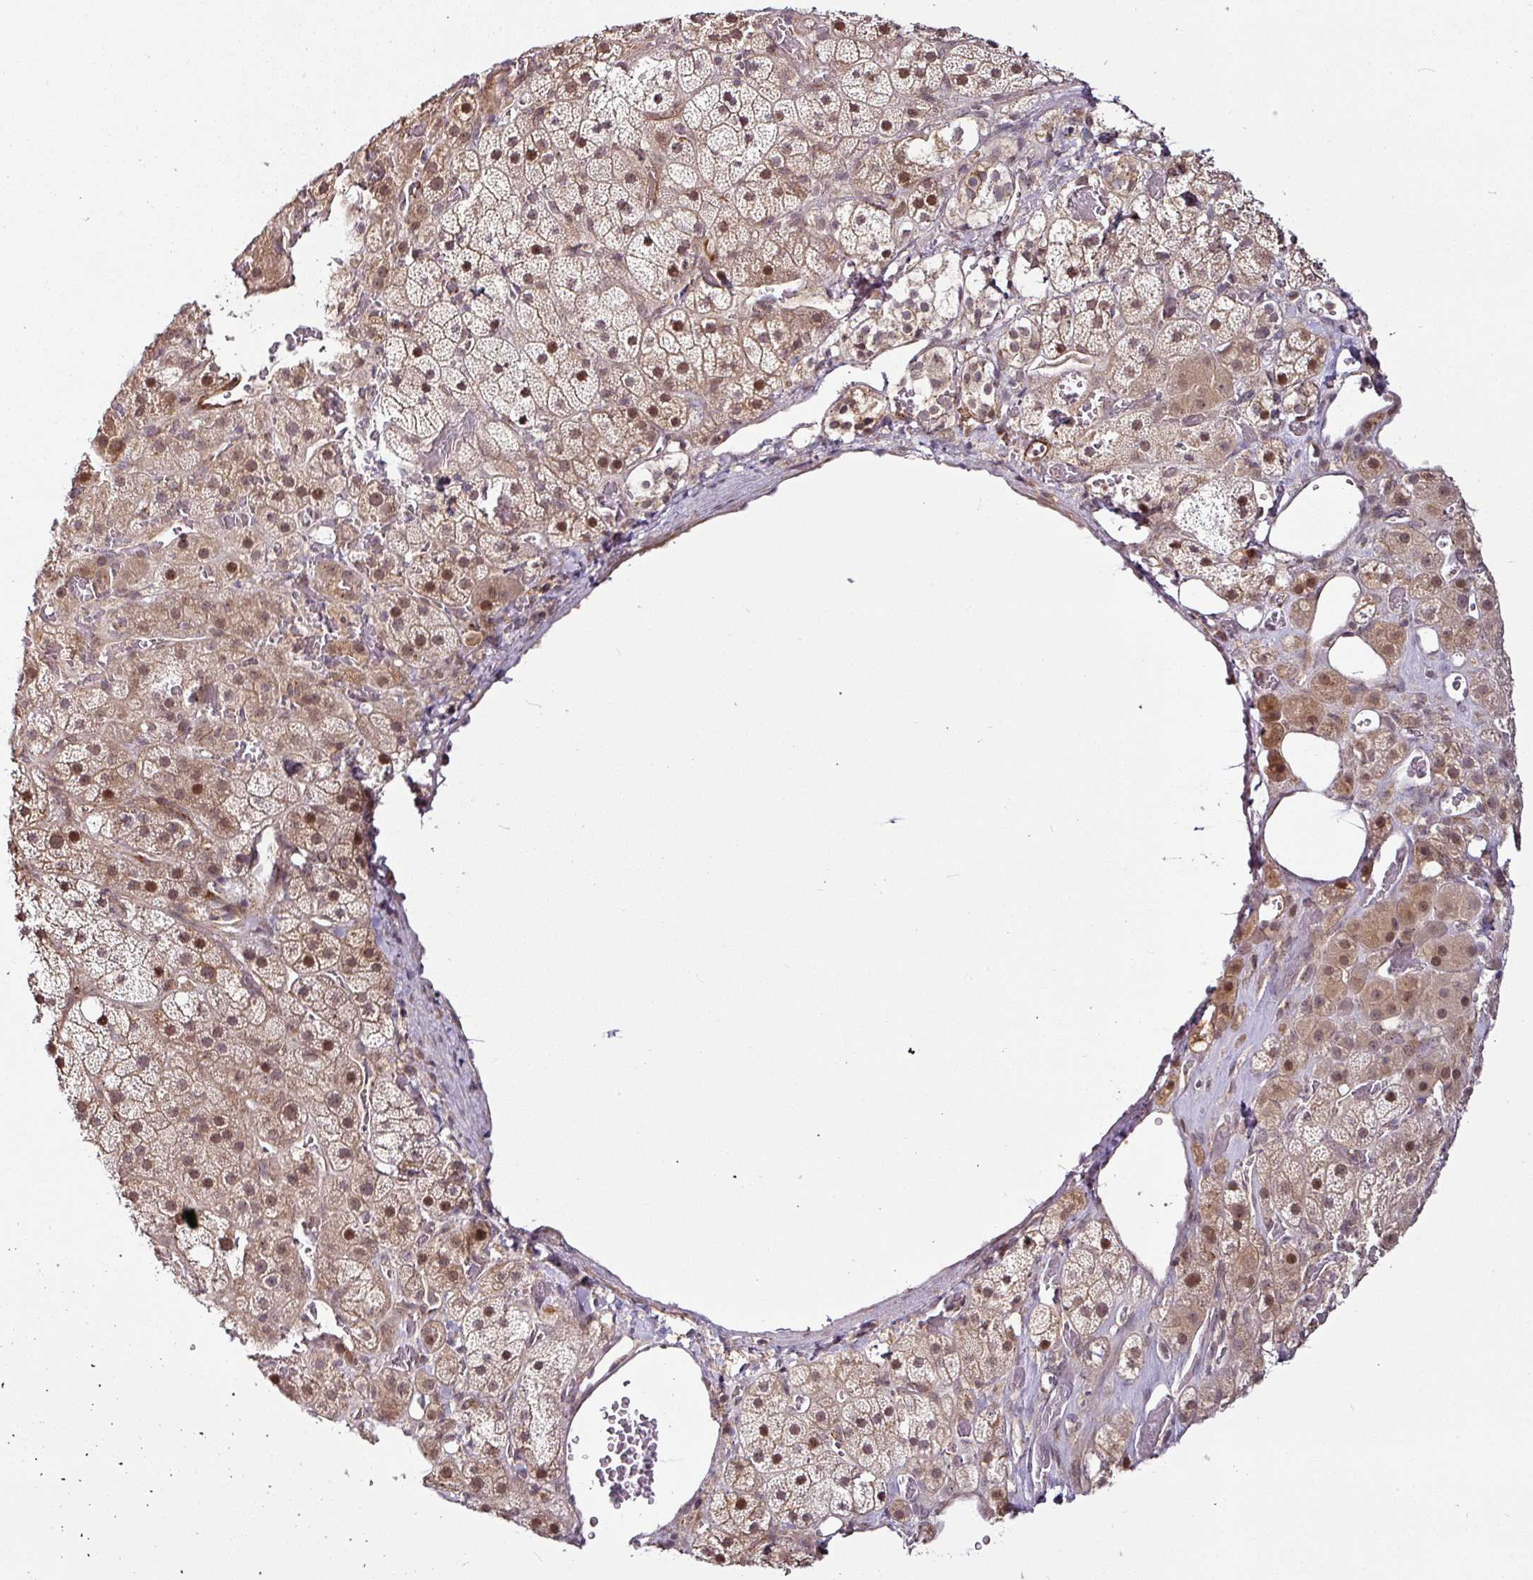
{"staining": {"intensity": "moderate", "quantity": ">75%", "location": "cytoplasmic/membranous,nuclear"}, "tissue": "adrenal gland", "cell_type": "Glandular cells", "image_type": "normal", "snomed": [{"axis": "morphology", "description": "Normal tissue, NOS"}, {"axis": "topography", "description": "Adrenal gland"}], "caption": "The immunohistochemical stain labels moderate cytoplasmic/membranous,nuclear staining in glandular cells of normal adrenal gland. The staining is performed using DAB (3,3'-diaminobenzidine) brown chromogen to label protein expression. The nuclei are counter-stained blue using hematoxylin.", "gene": "DCAF13", "patient": {"sex": "male", "age": 57}}